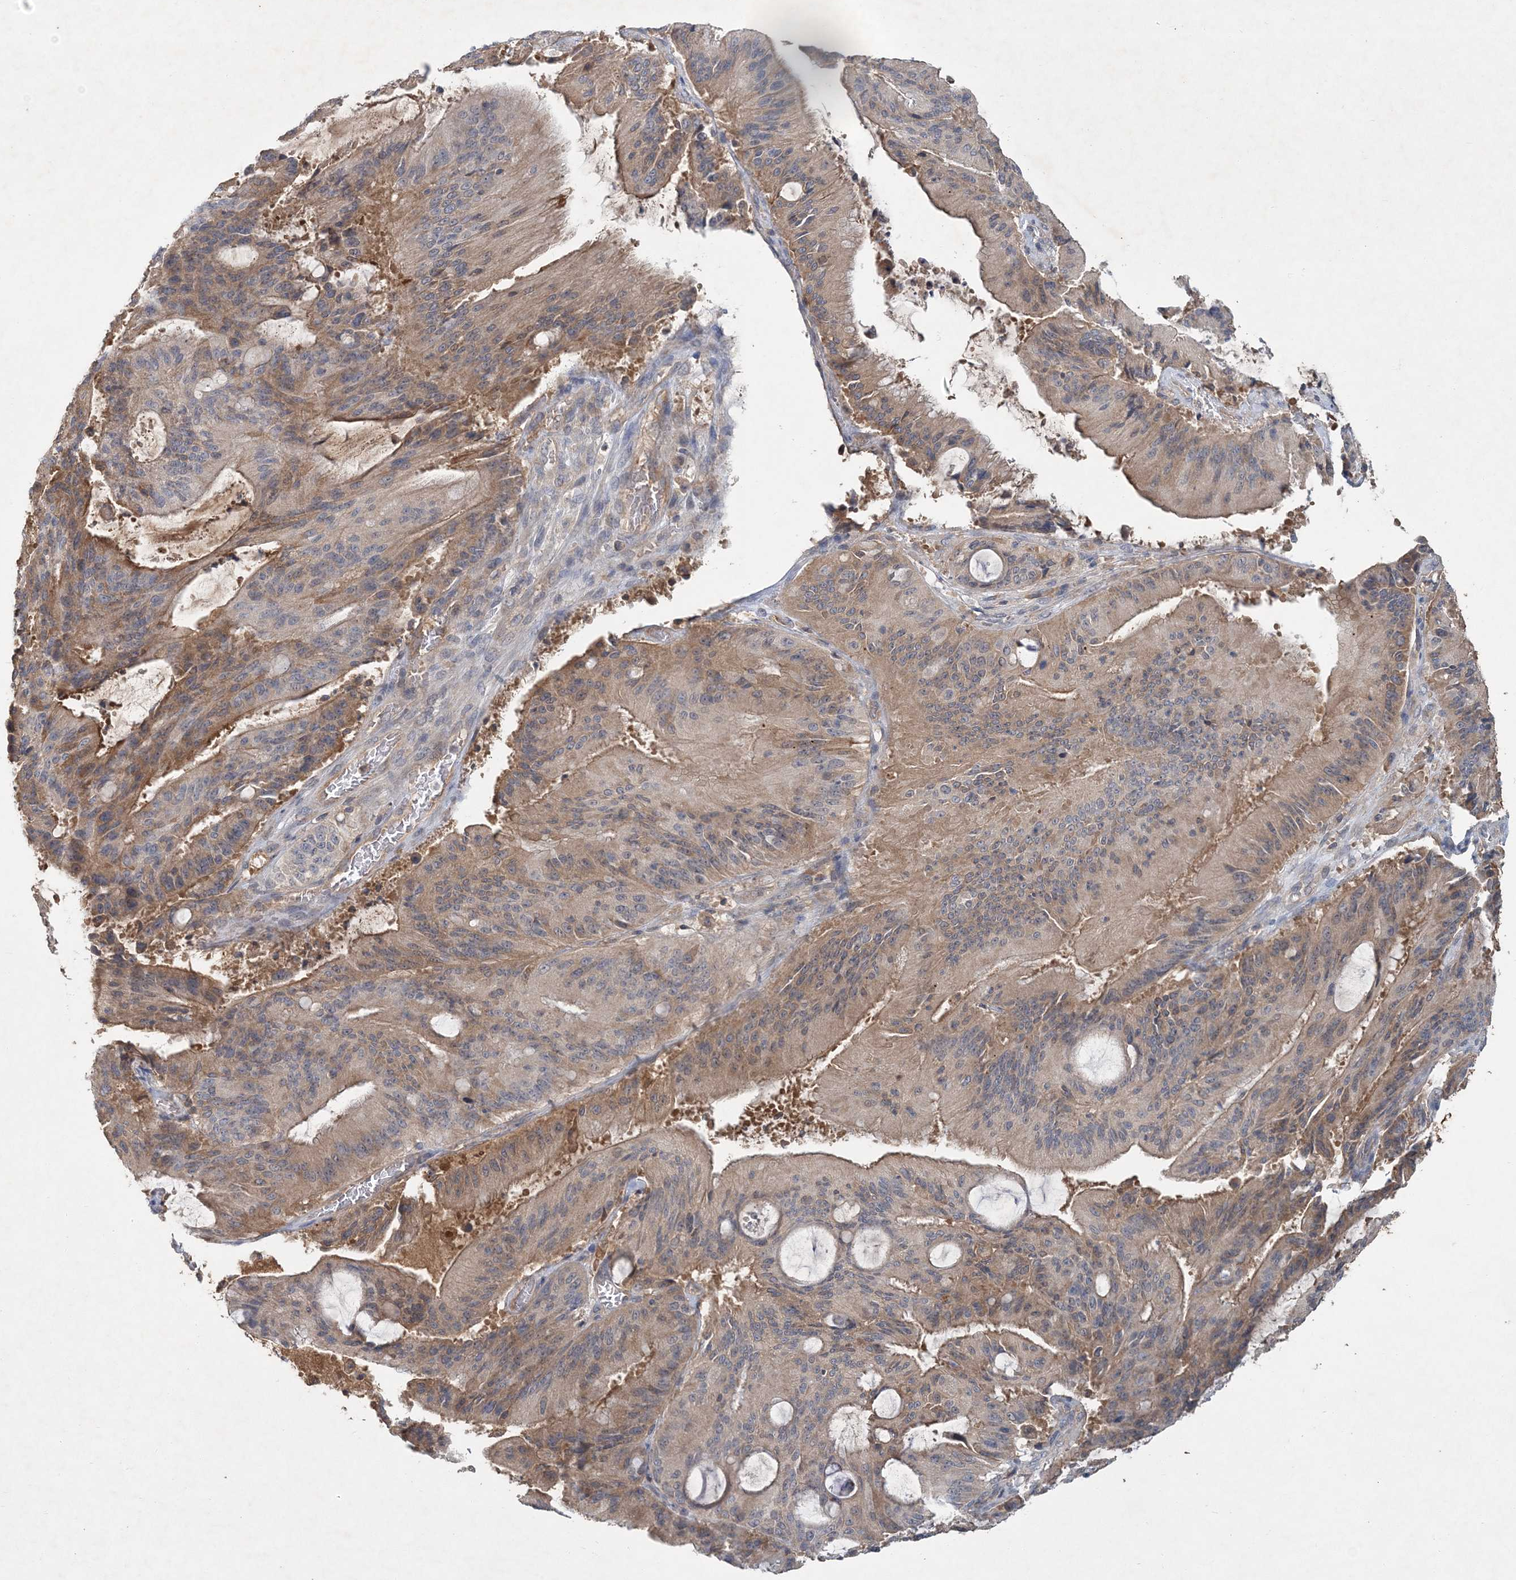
{"staining": {"intensity": "moderate", "quantity": ">75%", "location": "cytoplasmic/membranous"}, "tissue": "liver cancer", "cell_type": "Tumor cells", "image_type": "cancer", "snomed": [{"axis": "morphology", "description": "Normal tissue, NOS"}, {"axis": "morphology", "description": "Cholangiocarcinoma"}, {"axis": "topography", "description": "Liver"}, {"axis": "topography", "description": "Peripheral nerve tissue"}], "caption": "IHC photomicrograph of neoplastic tissue: human liver cancer stained using immunohistochemistry (IHC) reveals medium levels of moderate protein expression localized specifically in the cytoplasmic/membranous of tumor cells, appearing as a cytoplasmic/membranous brown color.", "gene": "RNF25", "patient": {"sex": "female", "age": 73}}